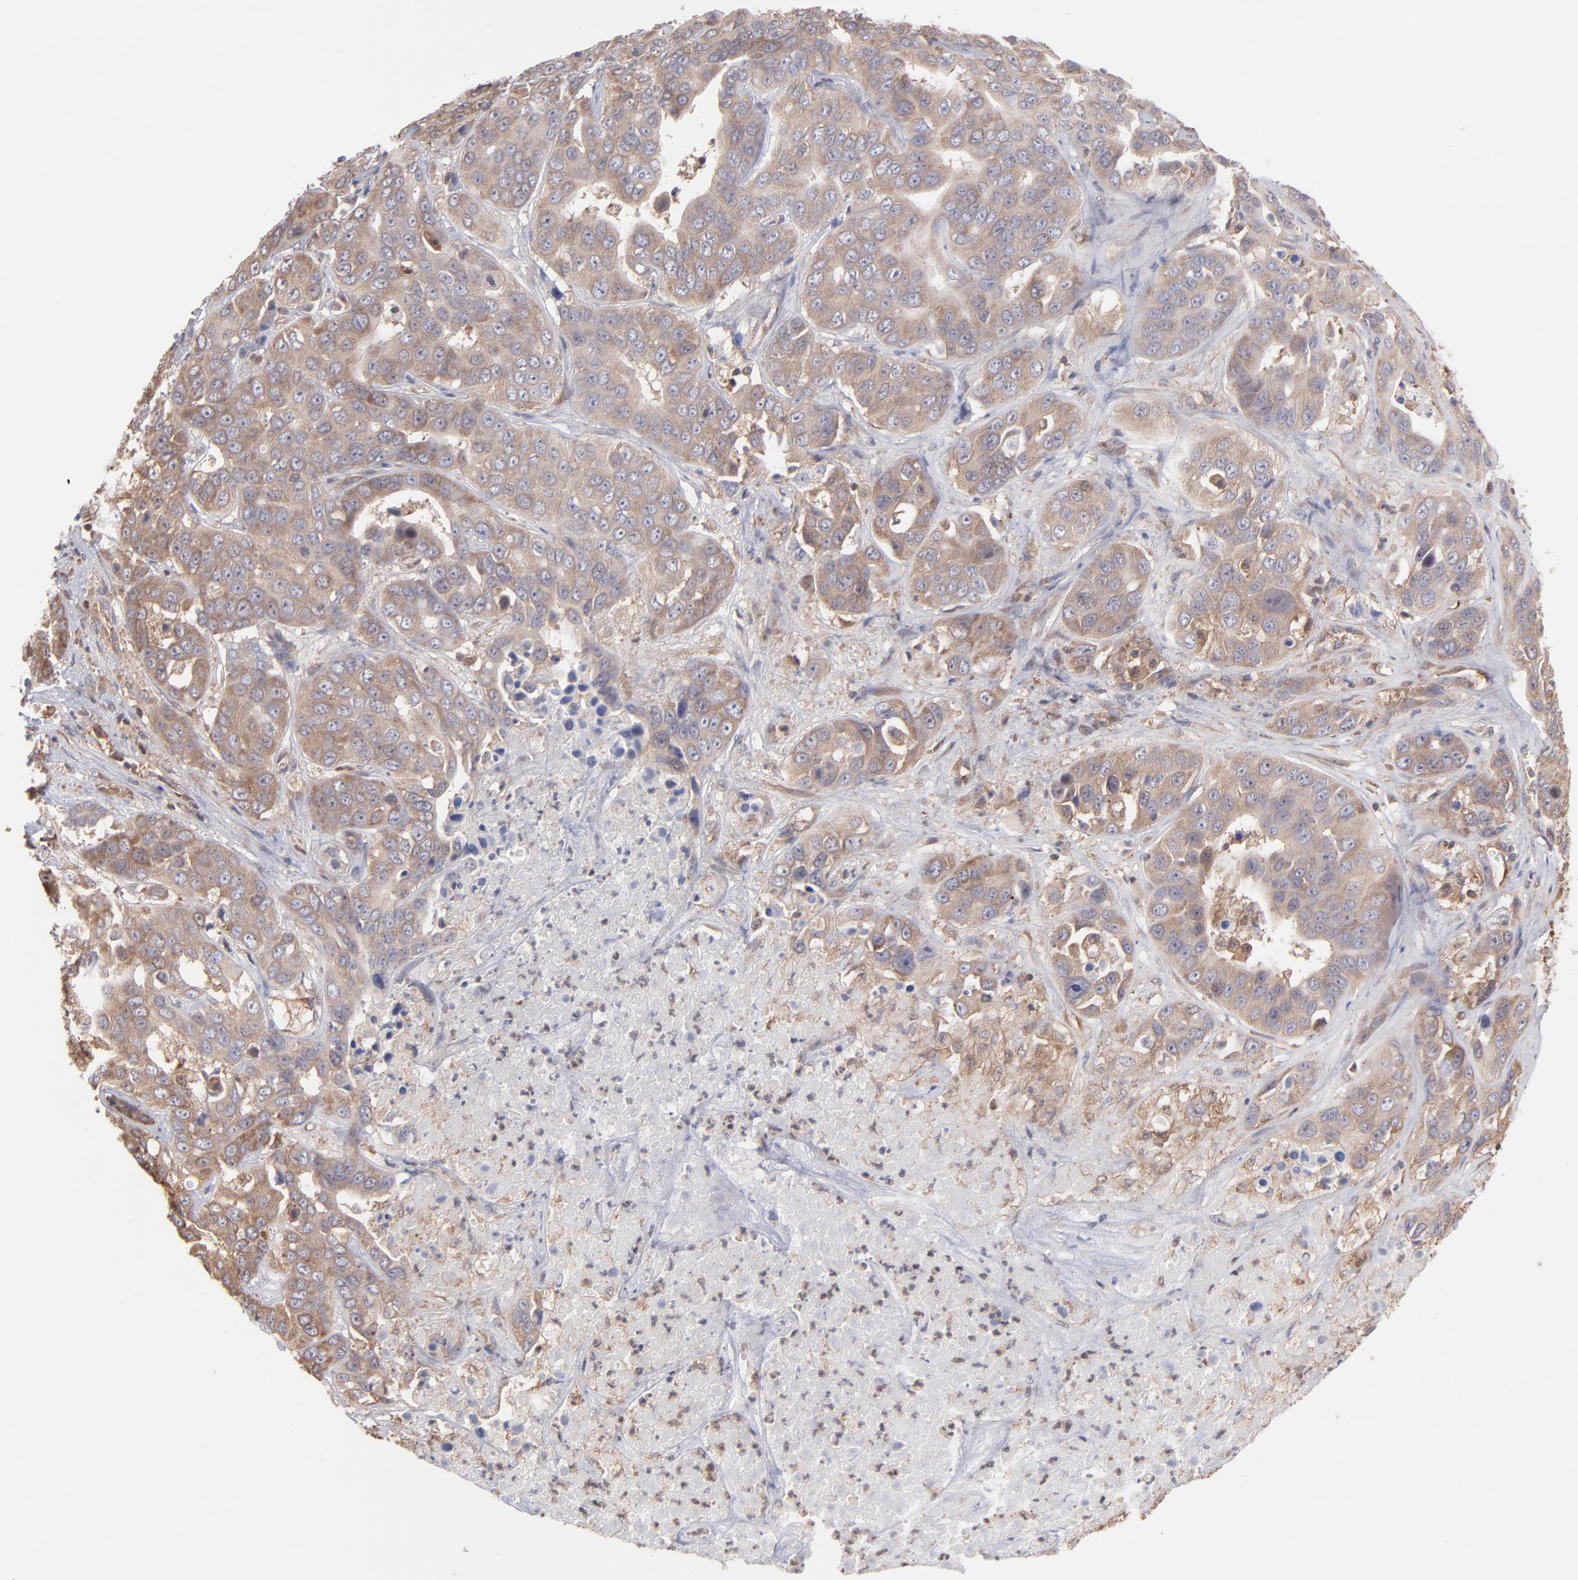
{"staining": {"intensity": "weak", "quantity": ">75%", "location": "cytoplasmic/membranous"}, "tissue": "liver cancer", "cell_type": "Tumor cells", "image_type": "cancer", "snomed": [{"axis": "morphology", "description": "Cholangiocarcinoma"}, {"axis": "topography", "description": "Liver"}], "caption": "Immunohistochemical staining of human liver cholangiocarcinoma demonstrates low levels of weak cytoplasmic/membranous protein positivity in about >75% of tumor cells.", "gene": "MAPRE1", "patient": {"sex": "female", "age": 52}}